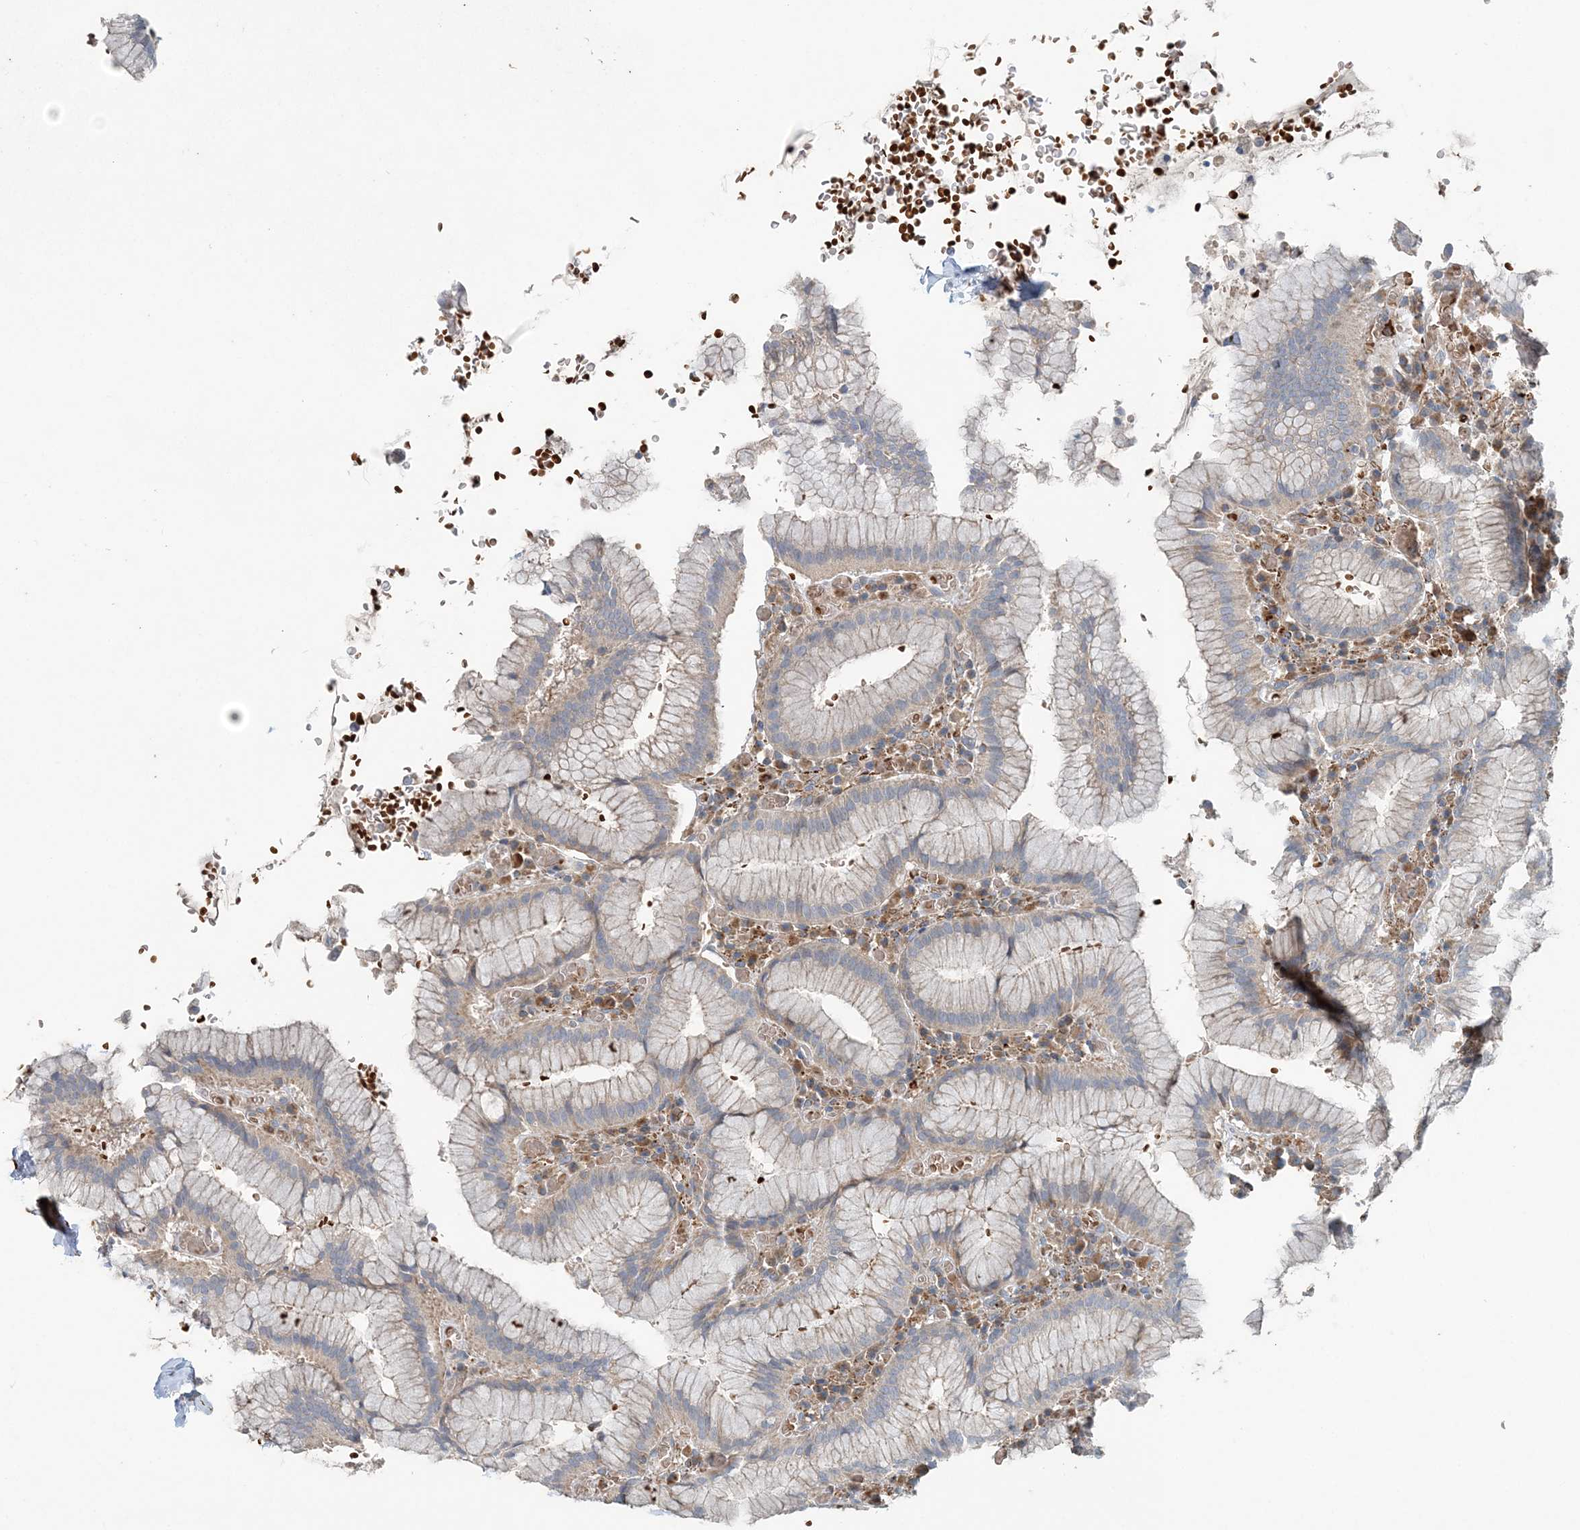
{"staining": {"intensity": "weak", "quantity": "25%-75%", "location": "cytoplasmic/membranous"}, "tissue": "stomach", "cell_type": "Glandular cells", "image_type": "normal", "snomed": [{"axis": "morphology", "description": "Normal tissue, NOS"}, {"axis": "topography", "description": "Stomach"}], "caption": "A micrograph of human stomach stained for a protein reveals weak cytoplasmic/membranous brown staining in glandular cells. (DAB IHC with brightfield microscopy, high magnification).", "gene": "TTI1", "patient": {"sex": "male", "age": 55}}